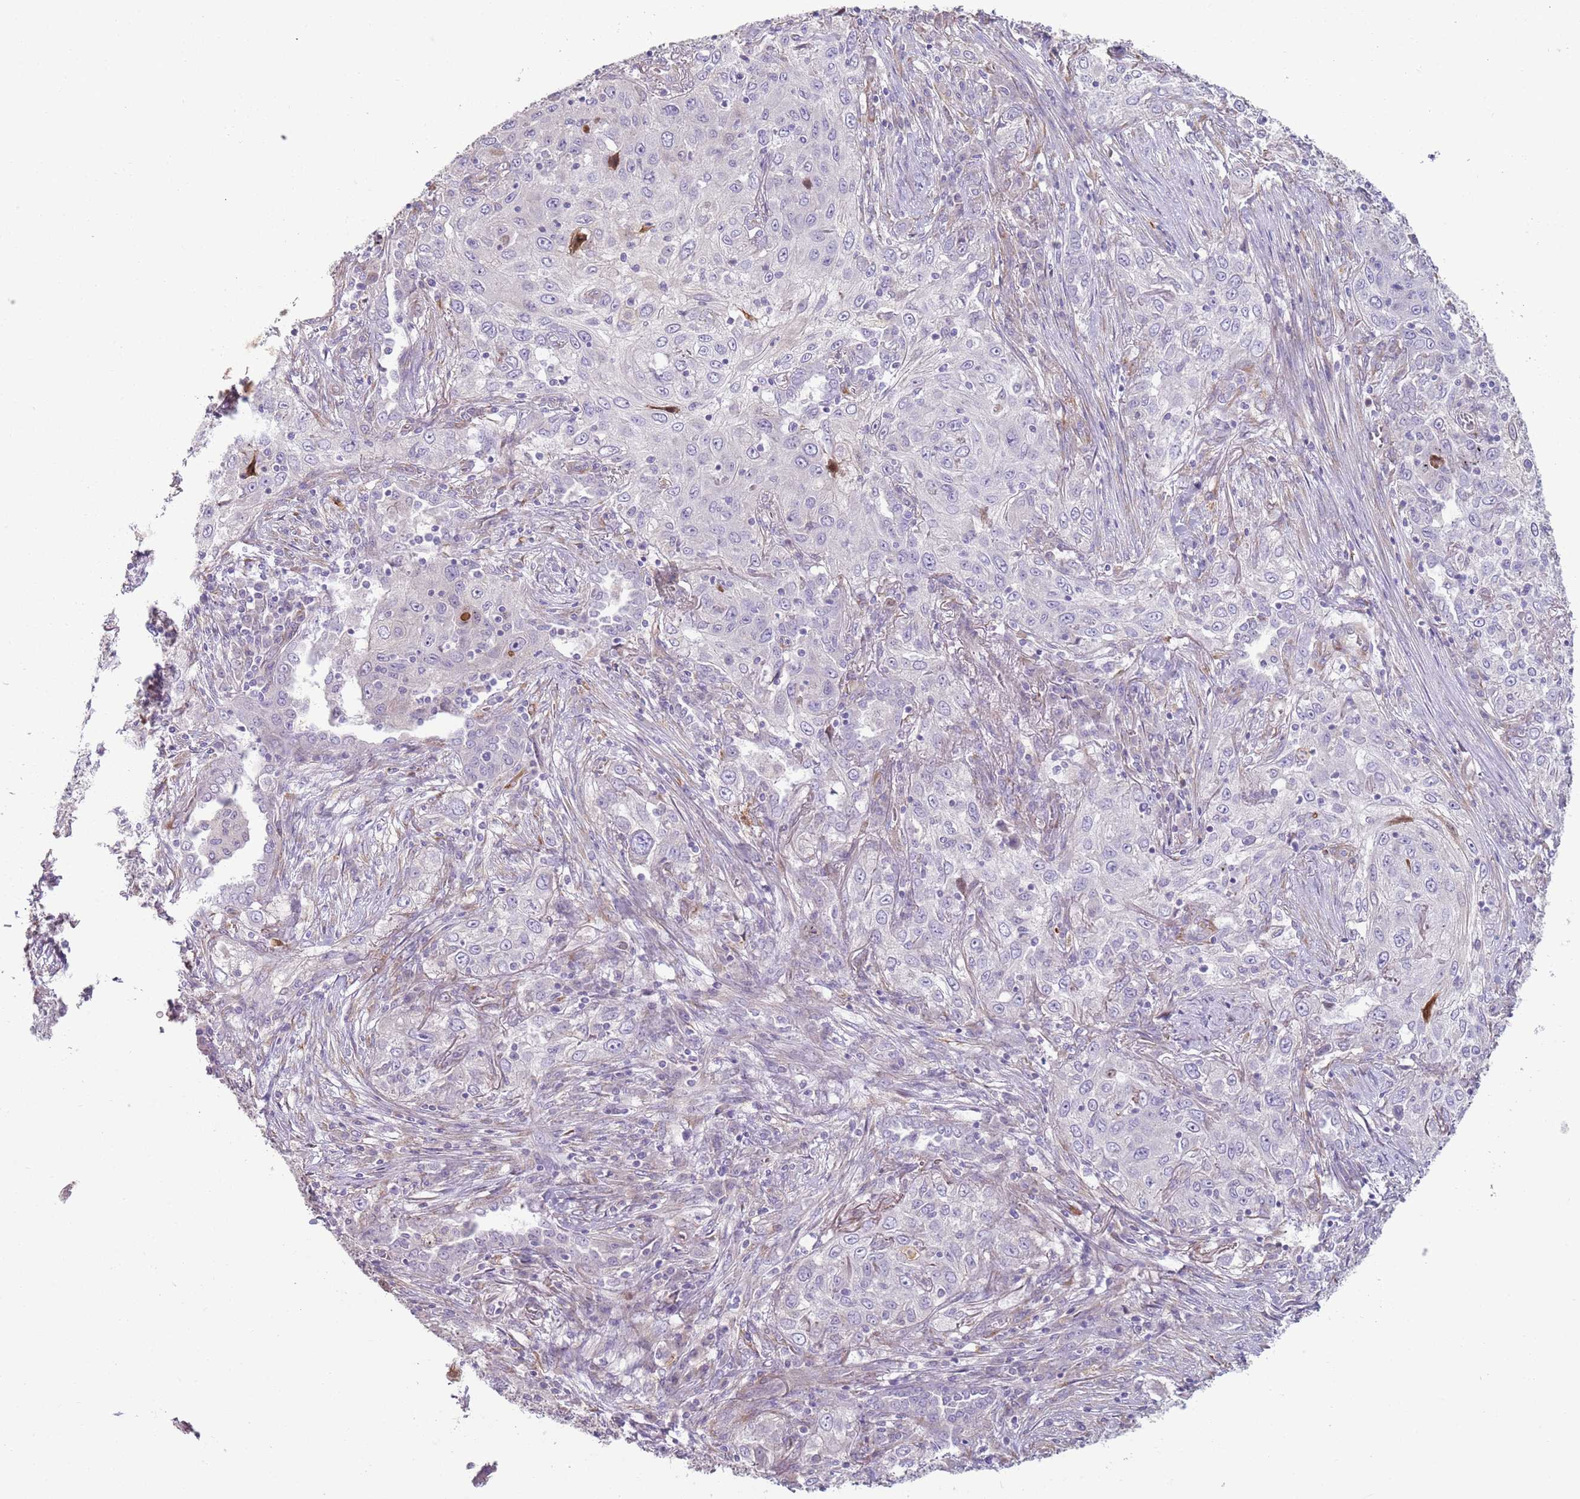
{"staining": {"intensity": "negative", "quantity": "none", "location": "none"}, "tissue": "lung cancer", "cell_type": "Tumor cells", "image_type": "cancer", "snomed": [{"axis": "morphology", "description": "Squamous cell carcinoma, NOS"}, {"axis": "topography", "description": "Lung"}], "caption": "The immunohistochemistry (IHC) image has no significant positivity in tumor cells of lung squamous cell carcinoma tissue.", "gene": "PHLPP2", "patient": {"sex": "female", "age": 69}}